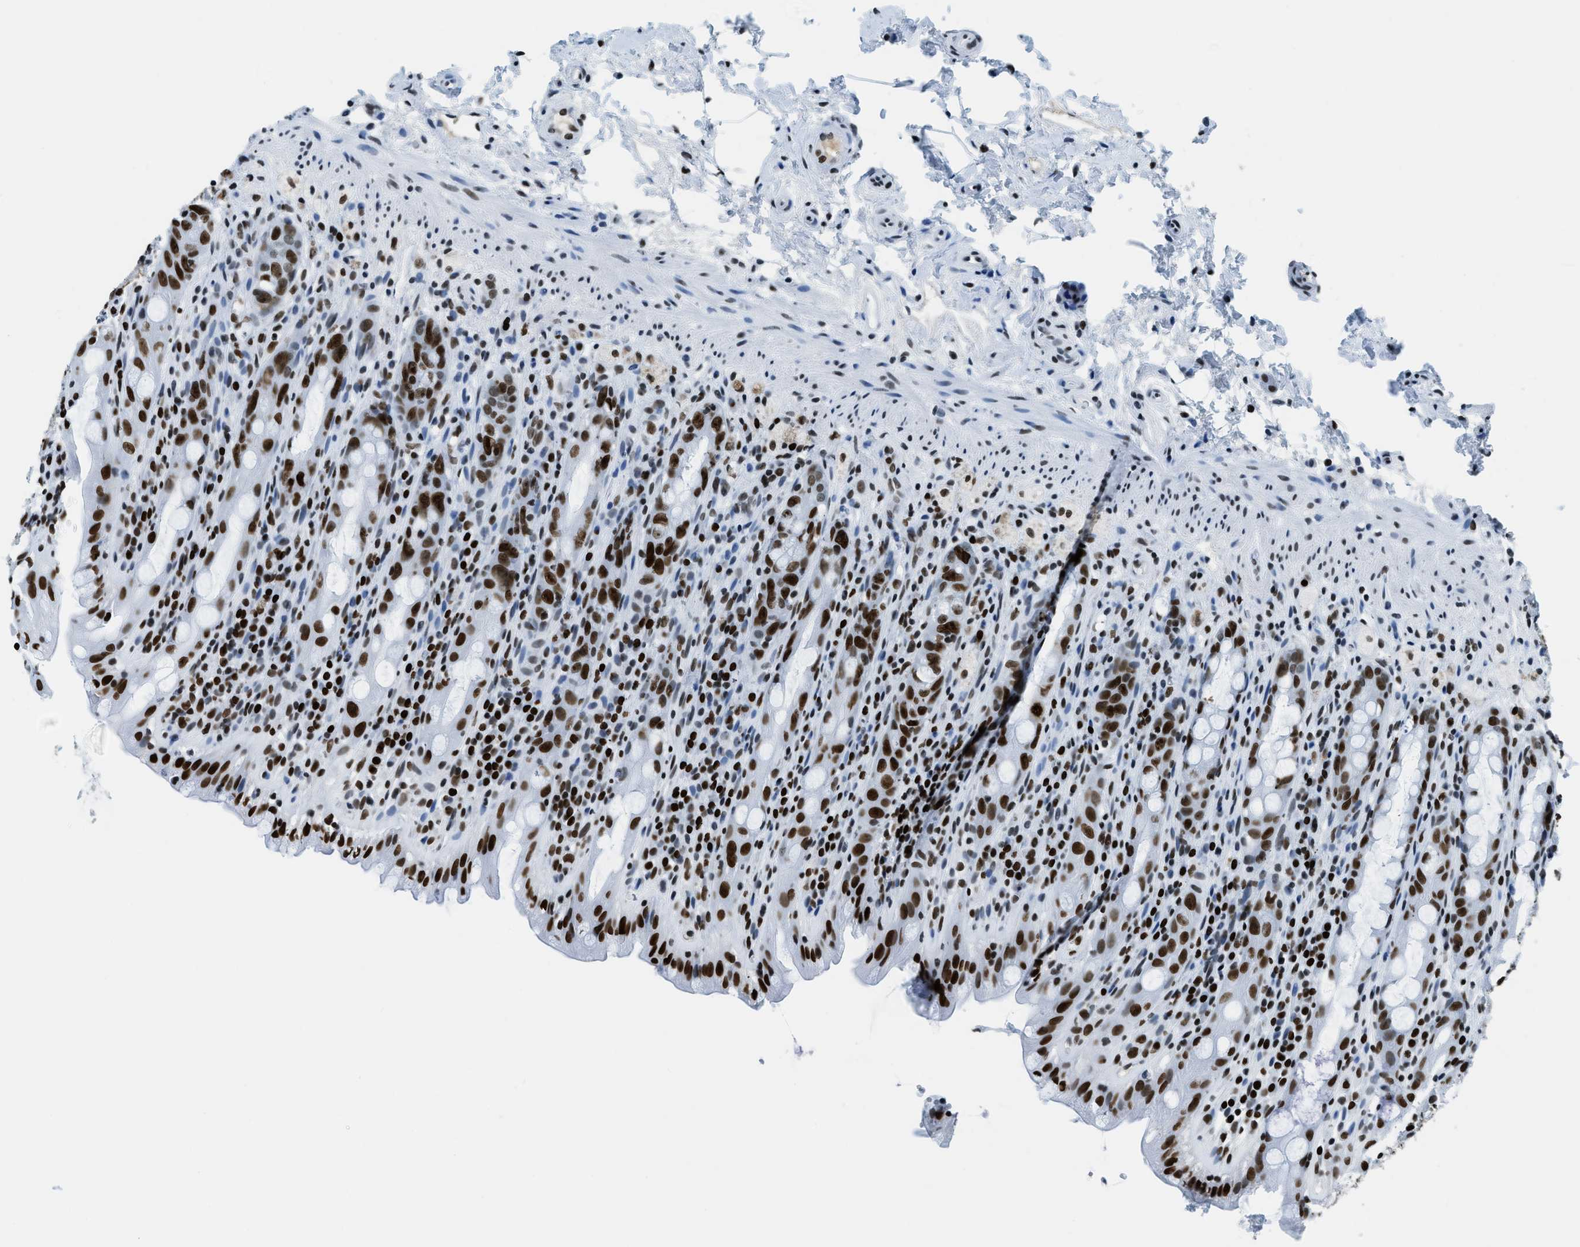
{"staining": {"intensity": "strong", "quantity": ">75%", "location": "nuclear"}, "tissue": "rectum", "cell_type": "Glandular cells", "image_type": "normal", "snomed": [{"axis": "morphology", "description": "Normal tissue, NOS"}, {"axis": "topography", "description": "Rectum"}], "caption": "Immunohistochemical staining of benign rectum displays strong nuclear protein positivity in approximately >75% of glandular cells.", "gene": "TOP1", "patient": {"sex": "male", "age": 44}}